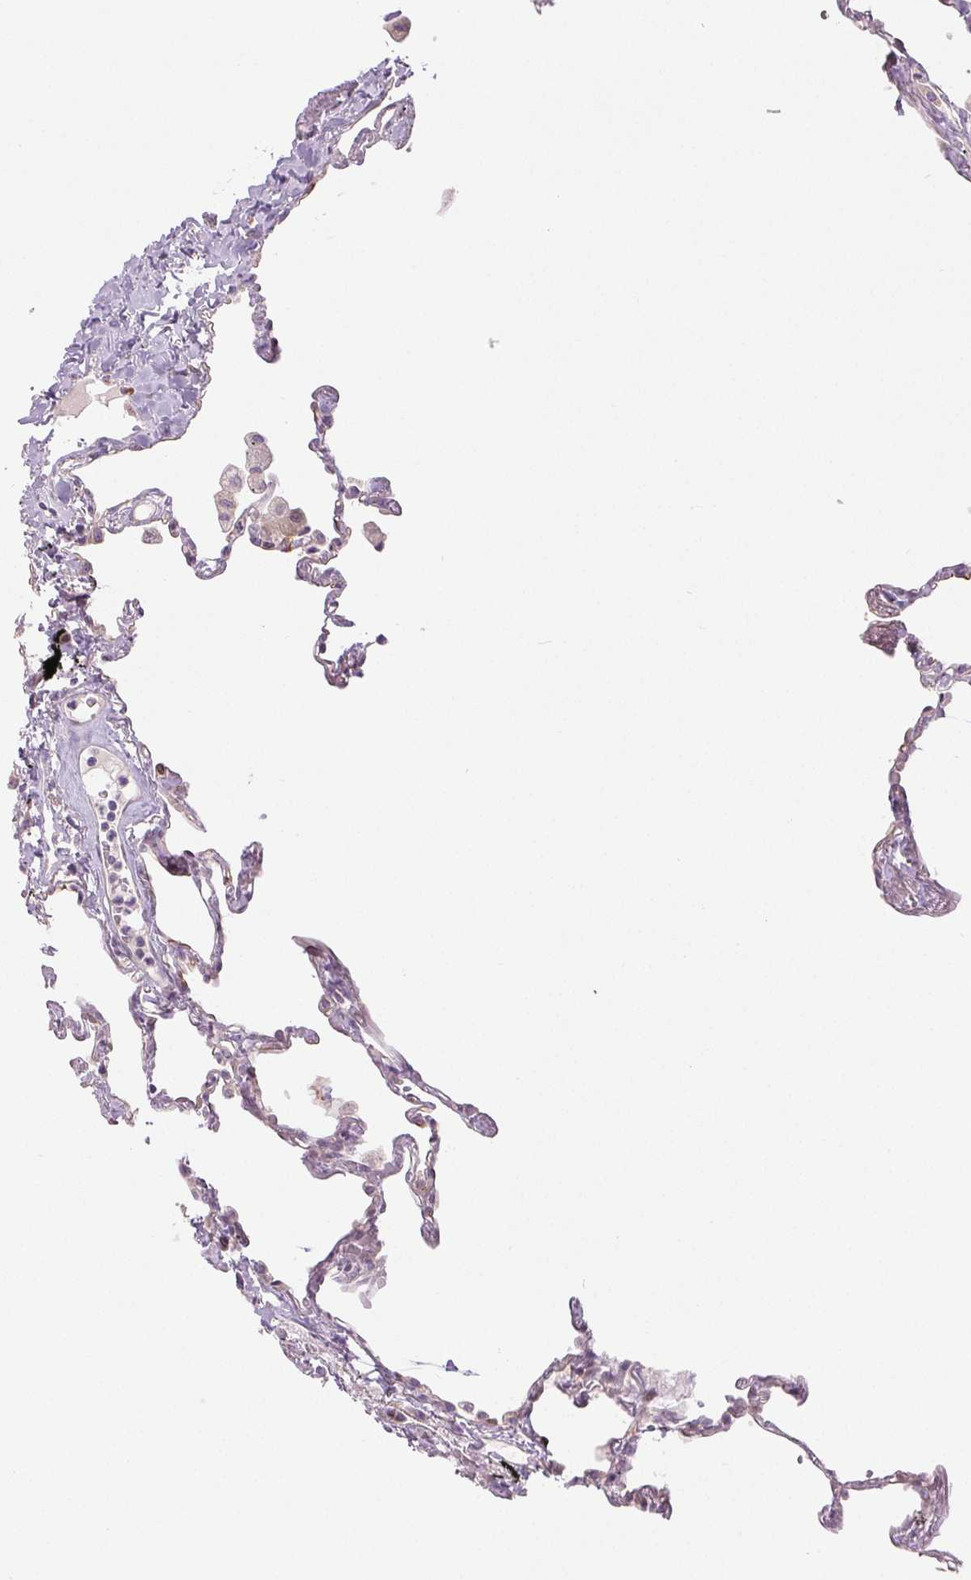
{"staining": {"intensity": "weak", "quantity": "<25%", "location": "cytoplasmic/membranous"}, "tissue": "lung", "cell_type": "Alveolar cells", "image_type": "normal", "snomed": [{"axis": "morphology", "description": "Normal tissue, NOS"}, {"axis": "topography", "description": "Lung"}], "caption": "The IHC photomicrograph has no significant positivity in alveolar cells of lung. The staining is performed using DAB (3,3'-diaminobenzidine) brown chromogen with nuclei counter-stained in using hematoxylin.", "gene": "METTL17", "patient": {"sex": "female", "age": 67}}